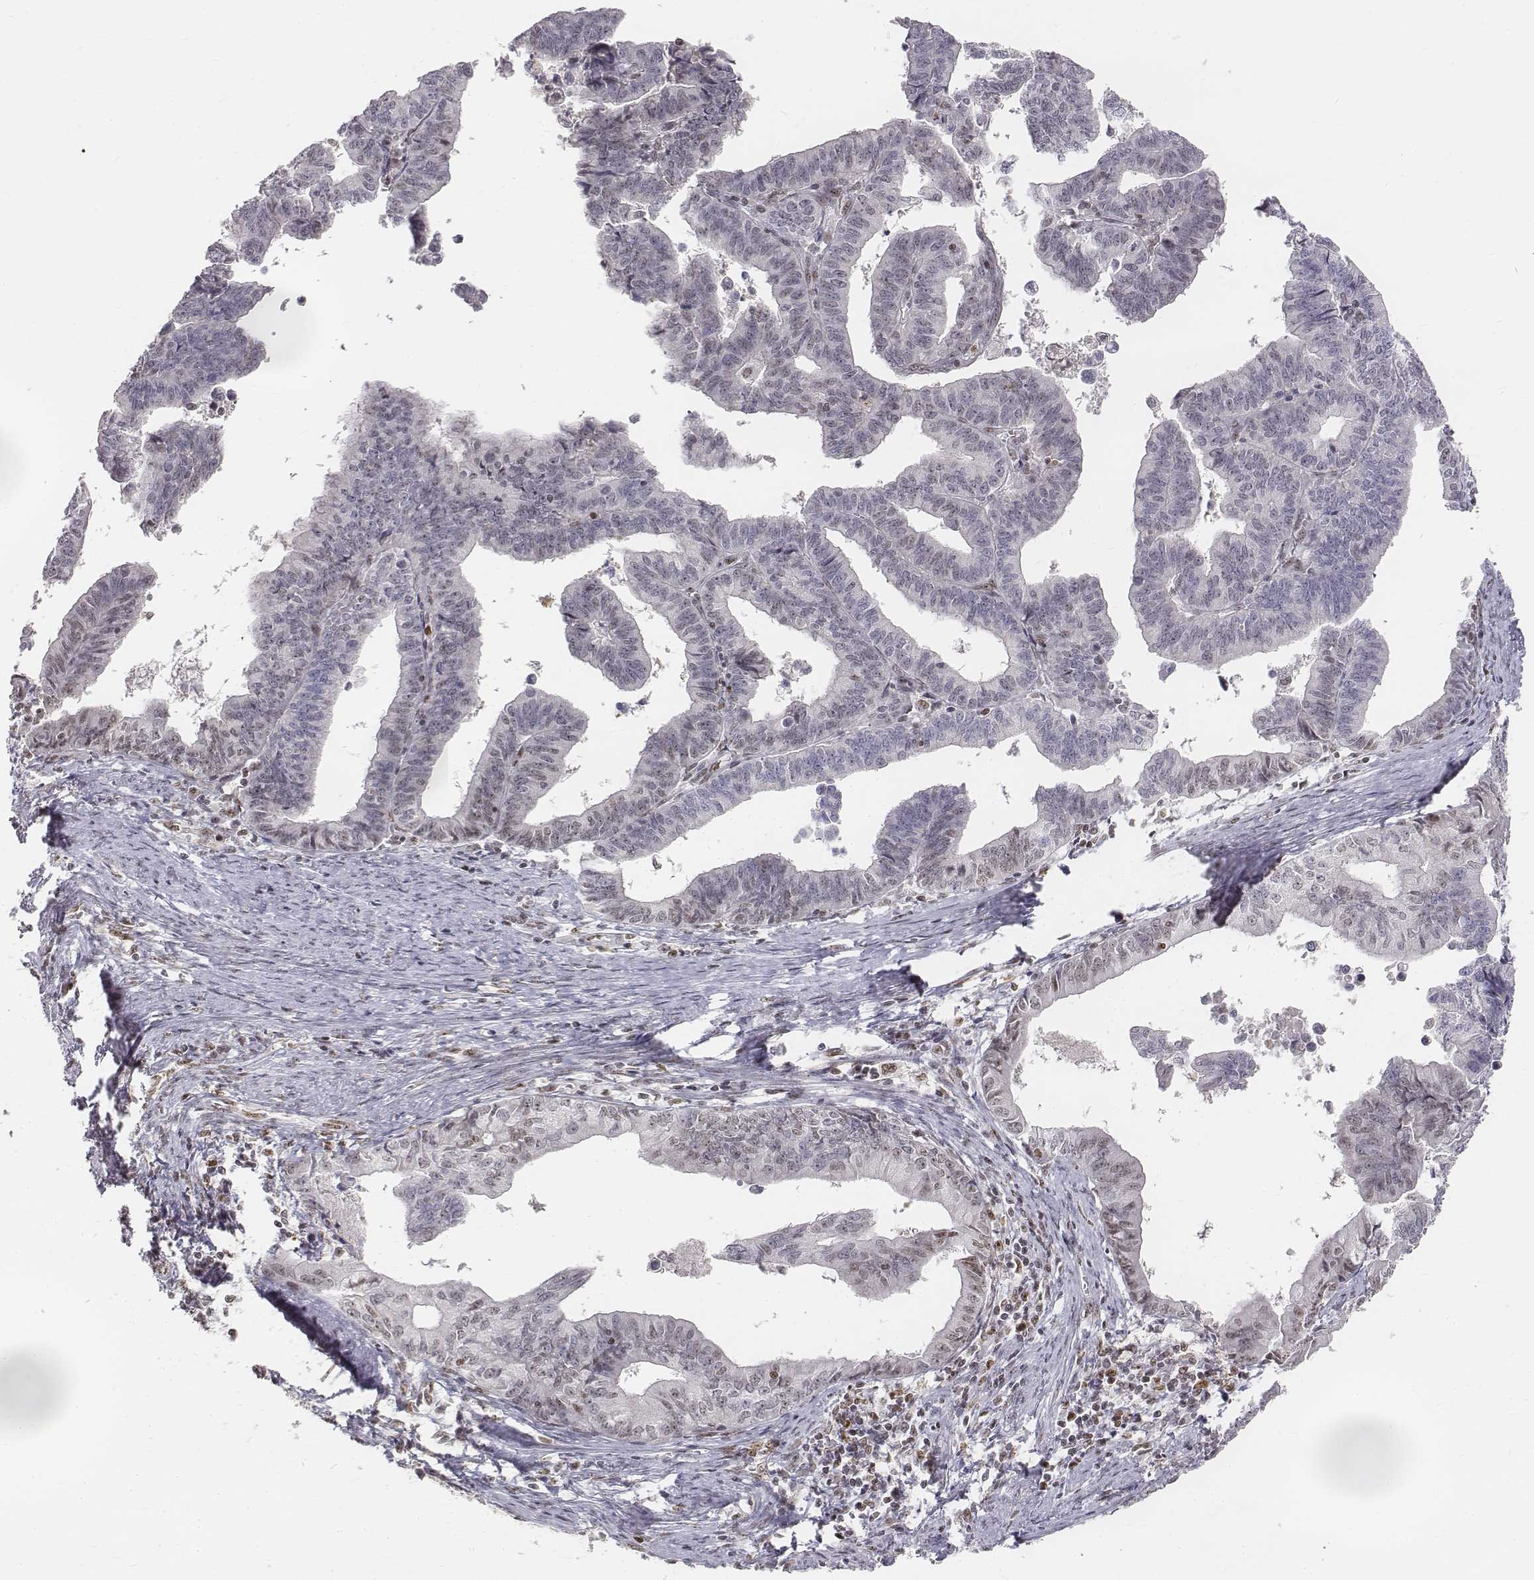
{"staining": {"intensity": "negative", "quantity": "none", "location": "none"}, "tissue": "endometrial cancer", "cell_type": "Tumor cells", "image_type": "cancer", "snomed": [{"axis": "morphology", "description": "Adenocarcinoma, NOS"}, {"axis": "topography", "description": "Endometrium"}], "caption": "Immunohistochemistry (IHC) histopathology image of neoplastic tissue: human endometrial cancer (adenocarcinoma) stained with DAB (3,3'-diaminobenzidine) reveals no significant protein expression in tumor cells.", "gene": "PHF6", "patient": {"sex": "female", "age": 65}}